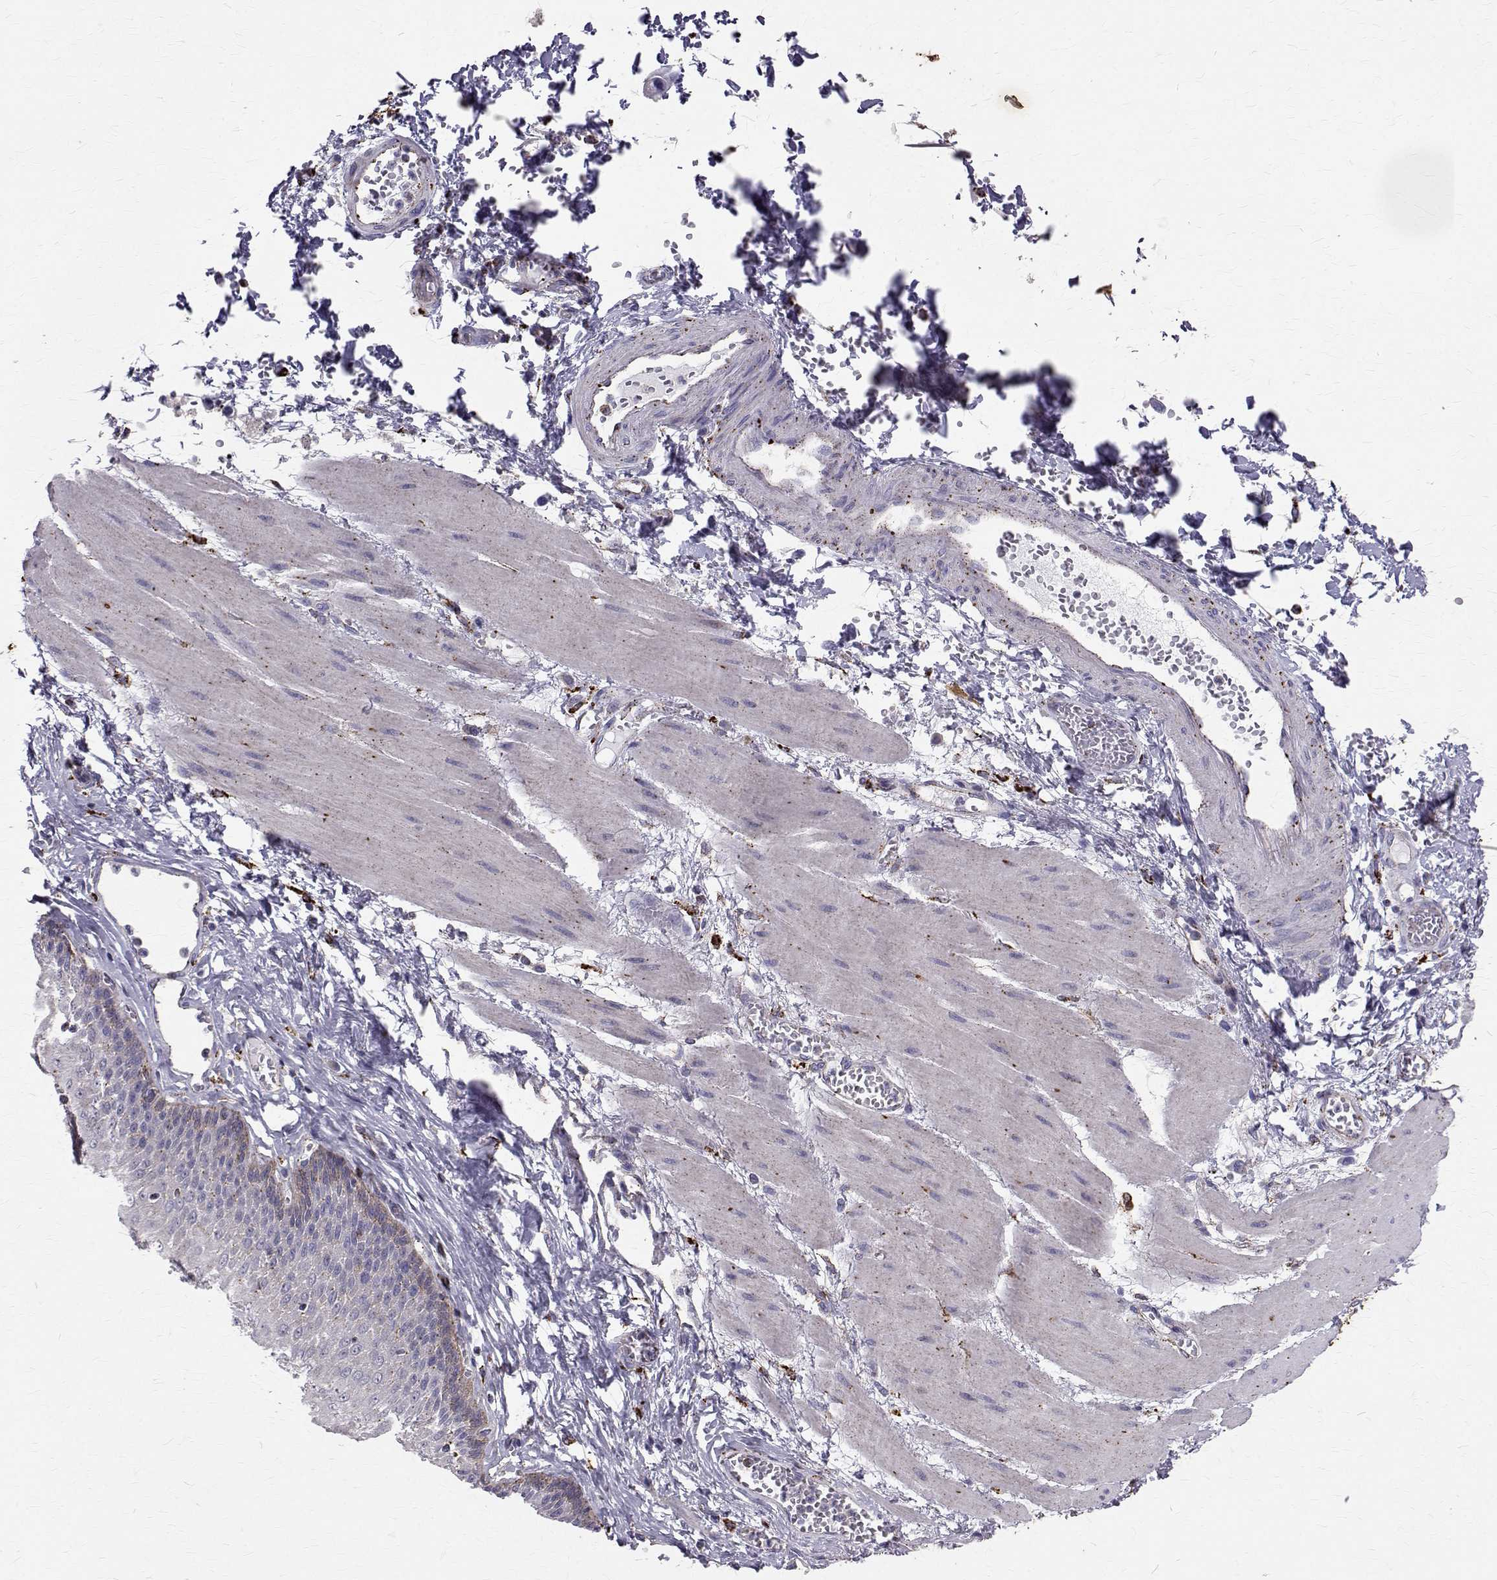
{"staining": {"intensity": "moderate", "quantity": "<25%", "location": "cytoplasmic/membranous,nuclear"}, "tissue": "esophagus", "cell_type": "Squamous epithelial cells", "image_type": "normal", "snomed": [{"axis": "morphology", "description": "Normal tissue, NOS"}, {"axis": "topography", "description": "Esophagus"}], "caption": "Esophagus stained for a protein (brown) displays moderate cytoplasmic/membranous,nuclear positive positivity in about <25% of squamous epithelial cells.", "gene": "TPP1", "patient": {"sex": "male", "age": 60}}